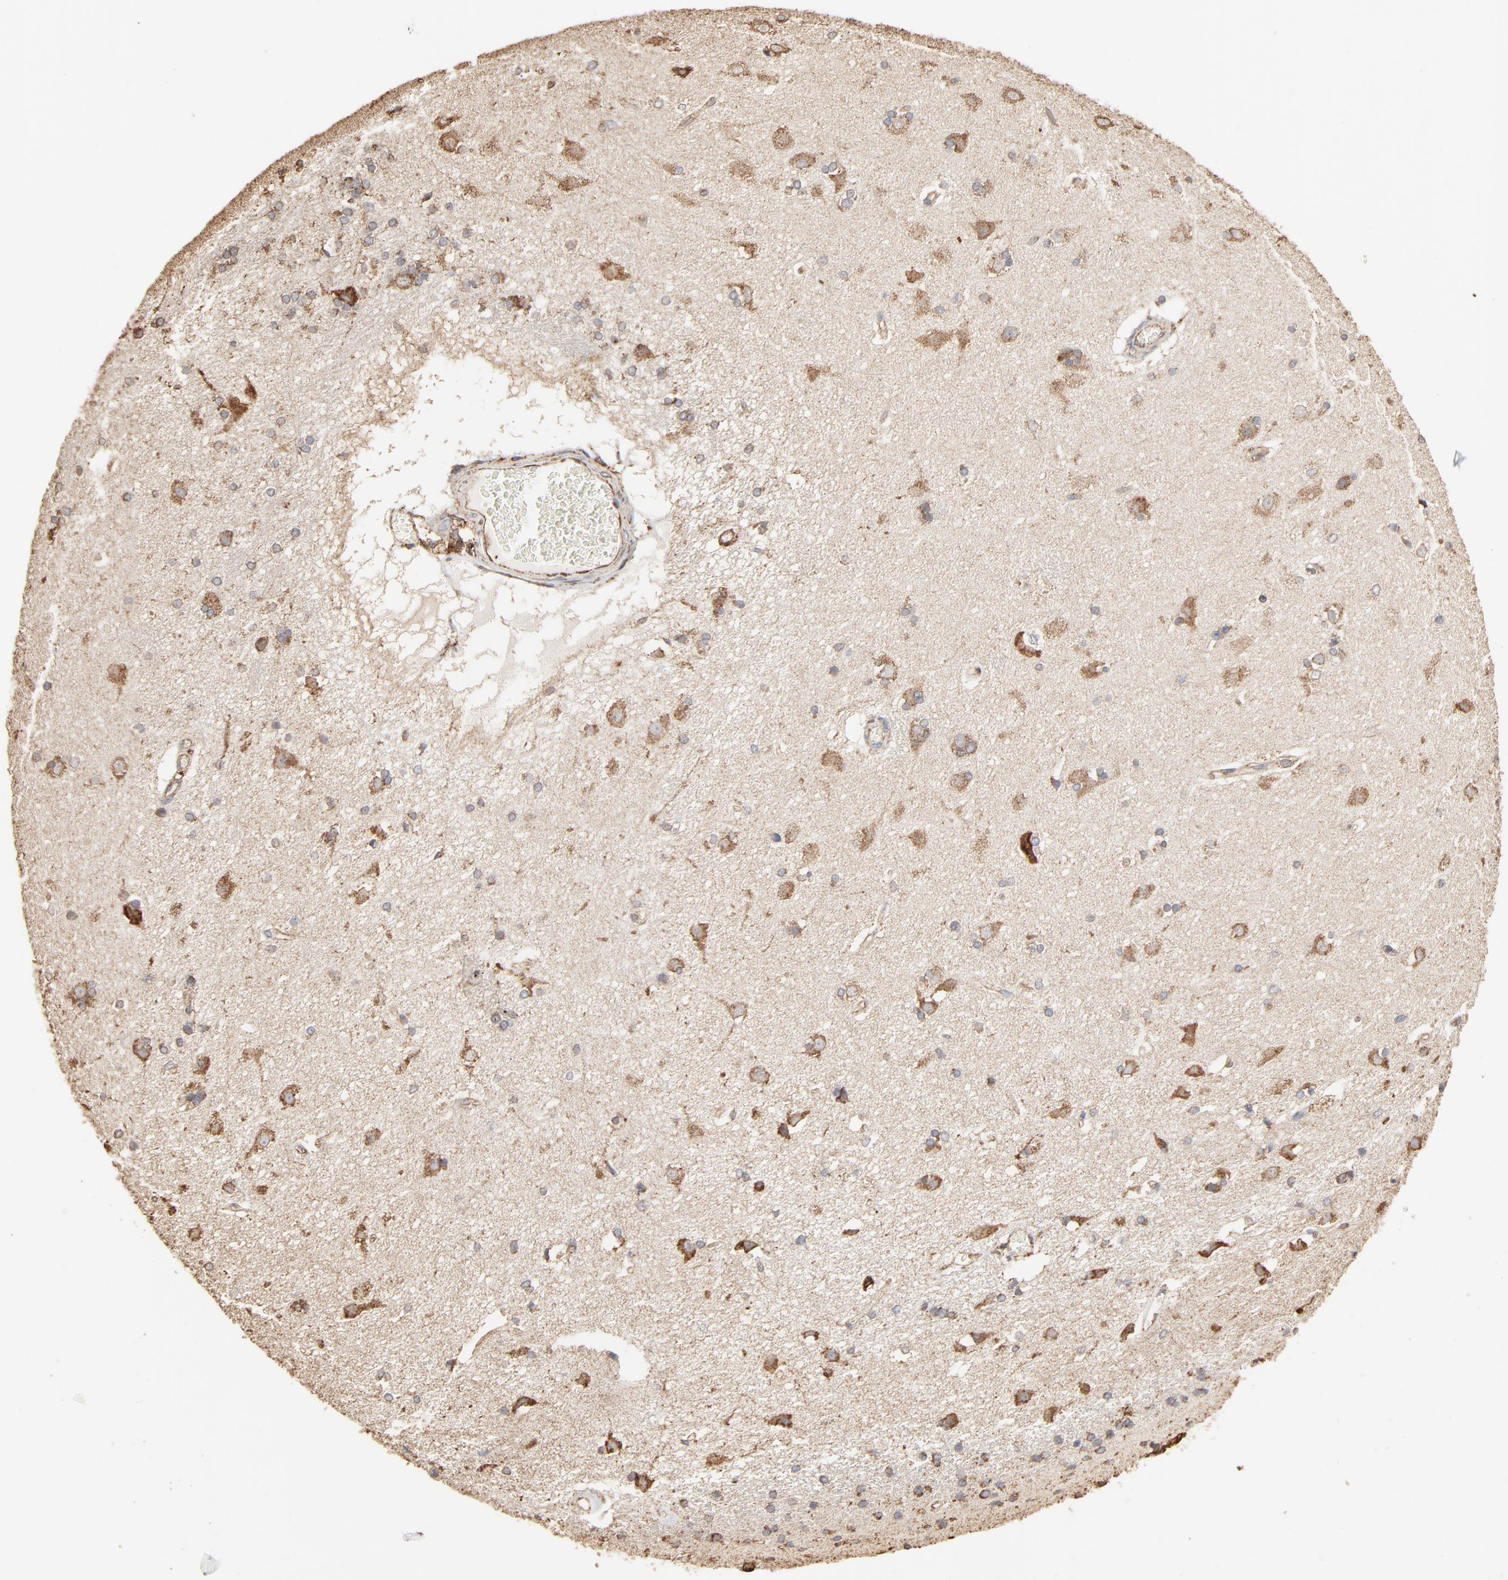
{"staining": {"intensity": "negative", "quantity": "none", "location": "none"}, "tissue": "caudate", "cell_type": "Glial cells", "image_type": "normal", "snomed": [{"axis": "morphology", "description": "Normal tissue, NOS"}, {"axis": "topography", "description": "Lateral ventricle wall"}], "caption": "Immunohistochemical staining of unremarkable human caudate shows no significant expression in glial cells.", "gene": "PDIA3", "patient": {"sex": "female", "age": 19}}